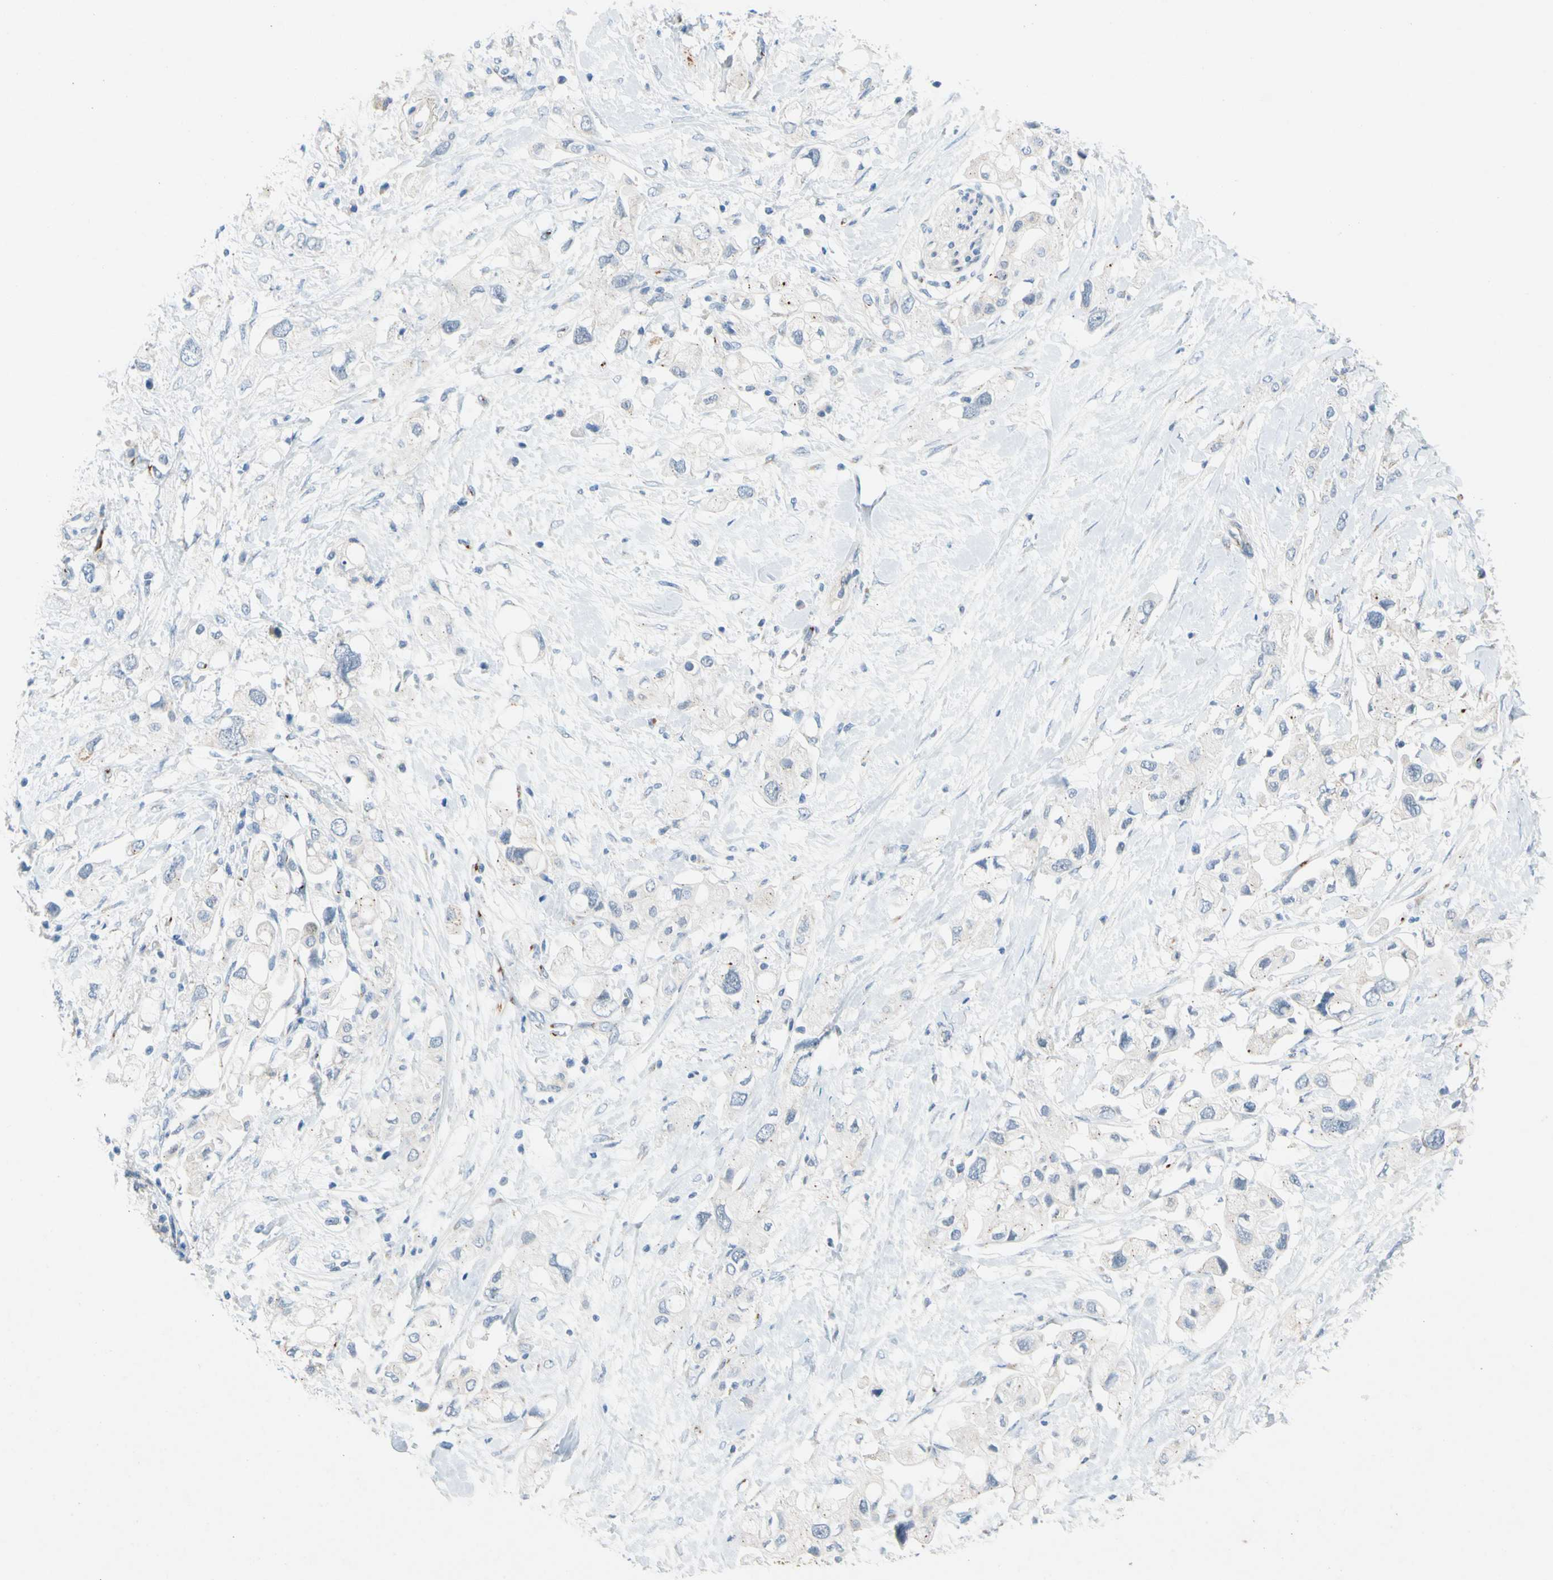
{"staining": {"intensity": "negative", "quantity": "none", "location": "none"}, "tissue": "pancreatic cancer", "cell_type": "Tumor cells", "image_type": "cancer", "snomed": [{"axis": "morphology", "description": "Adenocarcinoma, NOS"}, {"axis": "topography", "description": "Pancreas"}], "caption": "An image of human pancreatic adenocarcinoma is negative for staining in tumor cells.", "gene": "GASK1B", "patient": {"sex": "female", "age": 56}}